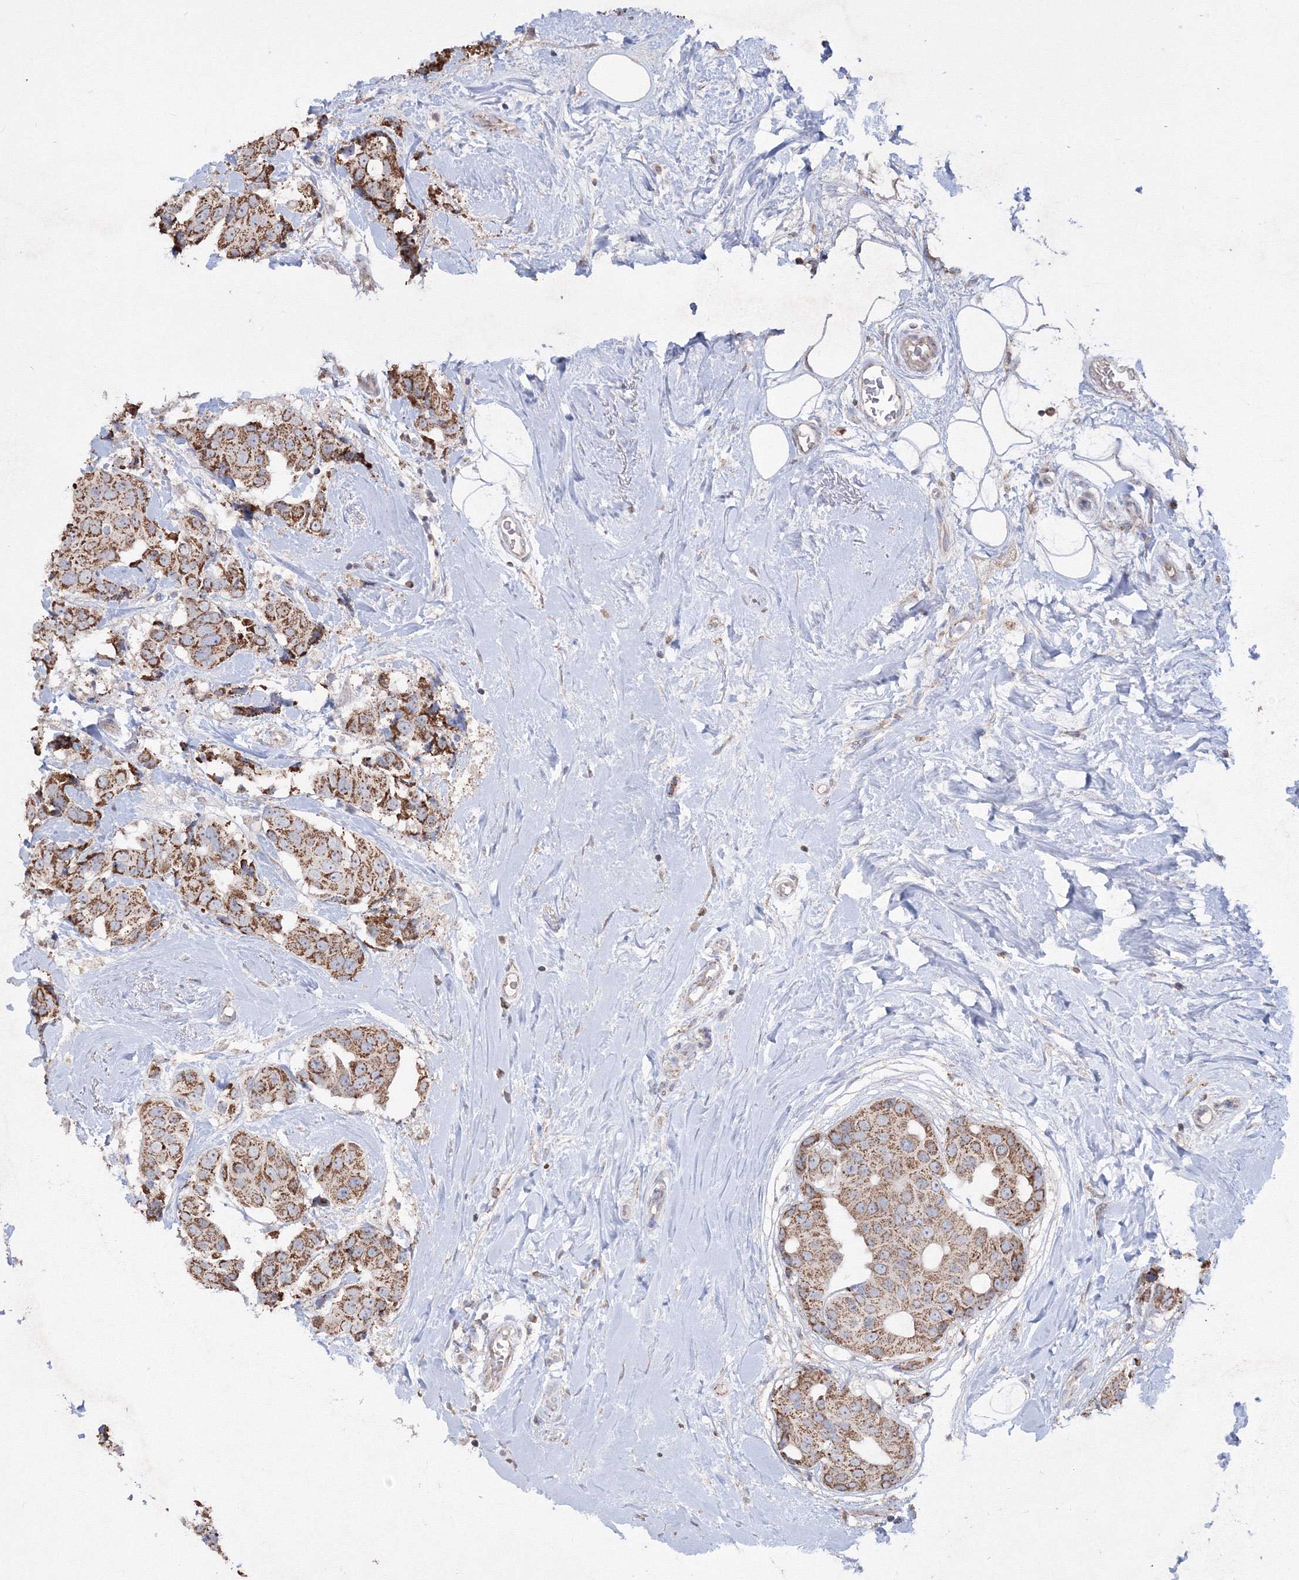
{"staining": {"intensity": "moderate", "quantity": ">75%", "location": "cytoplasmic/membranous"}, "tissue": "breast cancer", "cell_type": "Tumor cells", "image_type": "cancer", "snomed": [{"axis": "morphology", "description": "Normal tissue, NOS"}, {"axis": "morphology", "description": "Duct carcinoma"}, {"axis": "topography", "description": "Breast"}], "caption": "A brown stain shows moderate cytoplasmic/membranous staining of a protein in human breast cancer (intraductal carcinoma) tumor cells.", "gene": "GRSF1", "patient": {"sex": "female", "age": 39}}